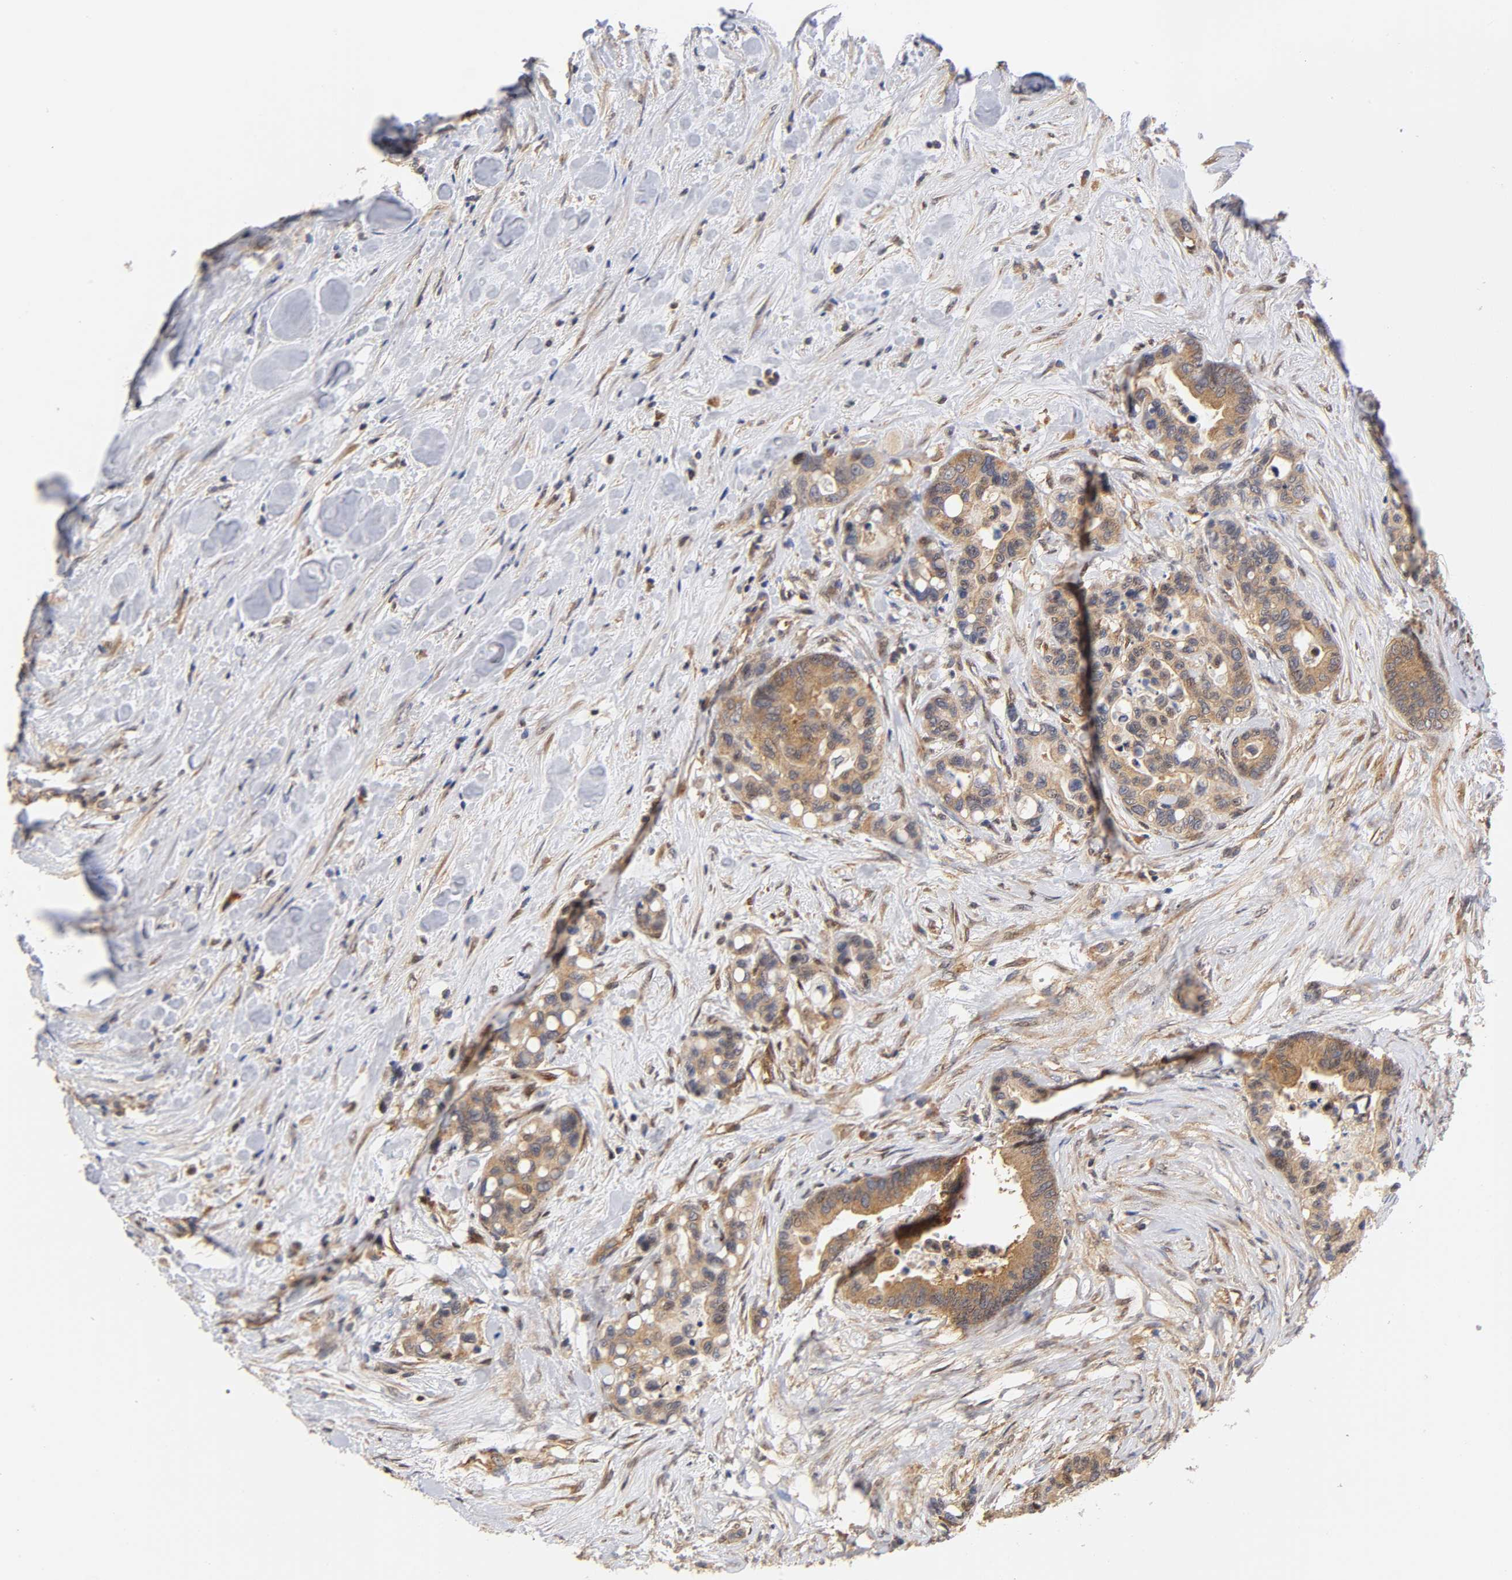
{"staining": {"intensity": "moderate", "quantity": ">75%", "location": "cytoplasmic/membranous"}, "tissue": "colorectal cancer", "cell_type": "Tumor cells", "image_type": "cancer", "snomed": [{"axis": "morphology", "description": "Adenocarcinoma, NOS"}, {"axis": "topography", "description": "Colon"}], "caption": "High-power microscopy captured an IHC micrograph of colorectal cancer, revealing moderate cytoplasmic/membranous expression in approximately >75% of tumor cells.", "gene": "PAFAH1B1", "patient": {"sex": "male", "age": 82}}